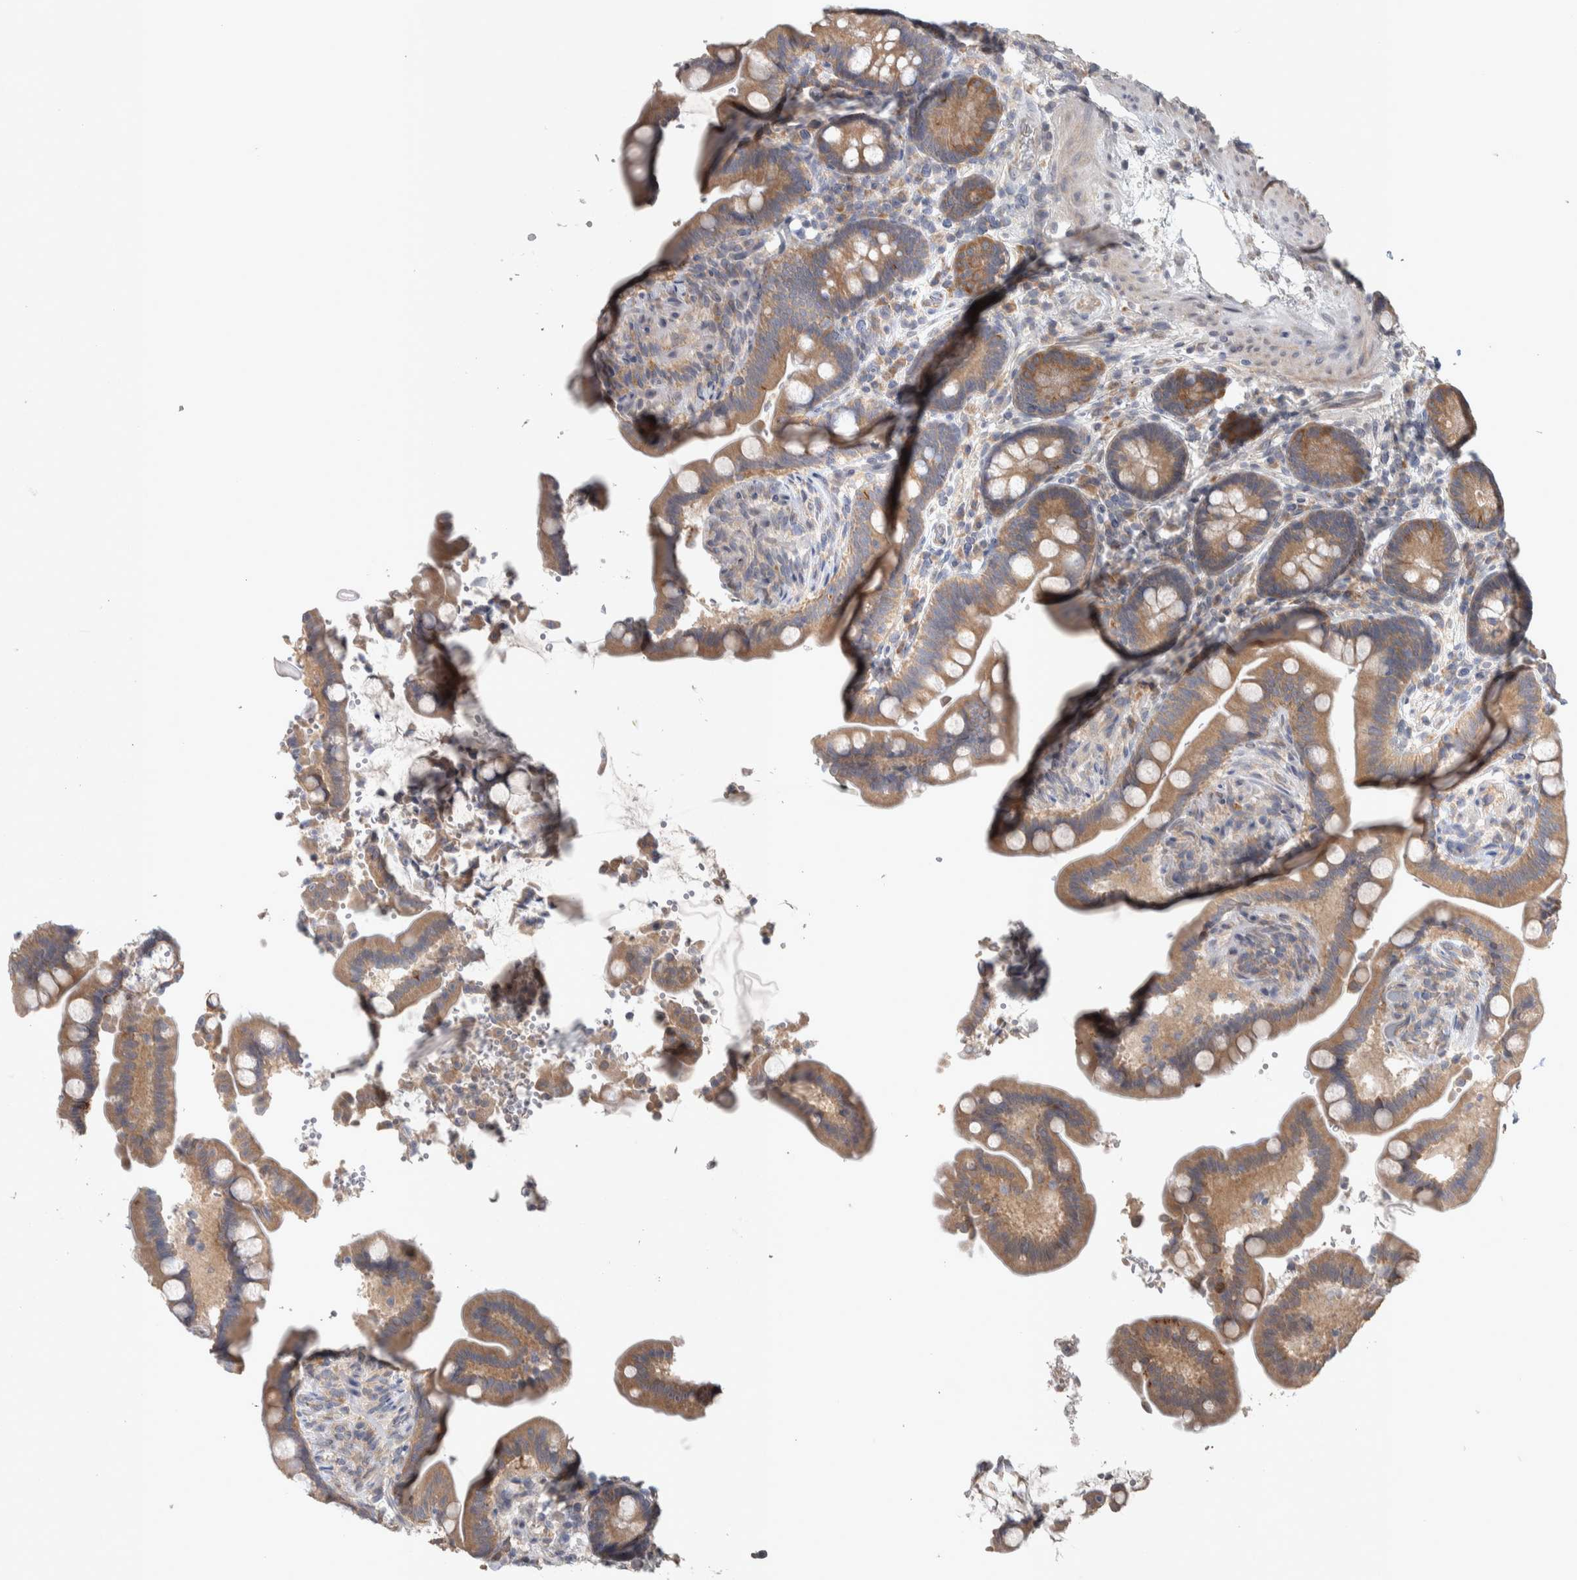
{"staining": {"intensity": "negative", "quantity": "none", "location": "none"}, "tissue": "colon", "cell_type": "Endothelial cells", "image_type": "normal", "snomed": [{"axis": "morphology", "description": "Normal tissue, NOS"}, {"axis": "topography", "description": "Smooth muscle"}, {"axis": "topography", "description": "Colon"}], "caption": "The image reveals no significant expression in endothelial cells of colon.", "gene": "SRP68", "patient": {"sex": "male", "age": 73}}